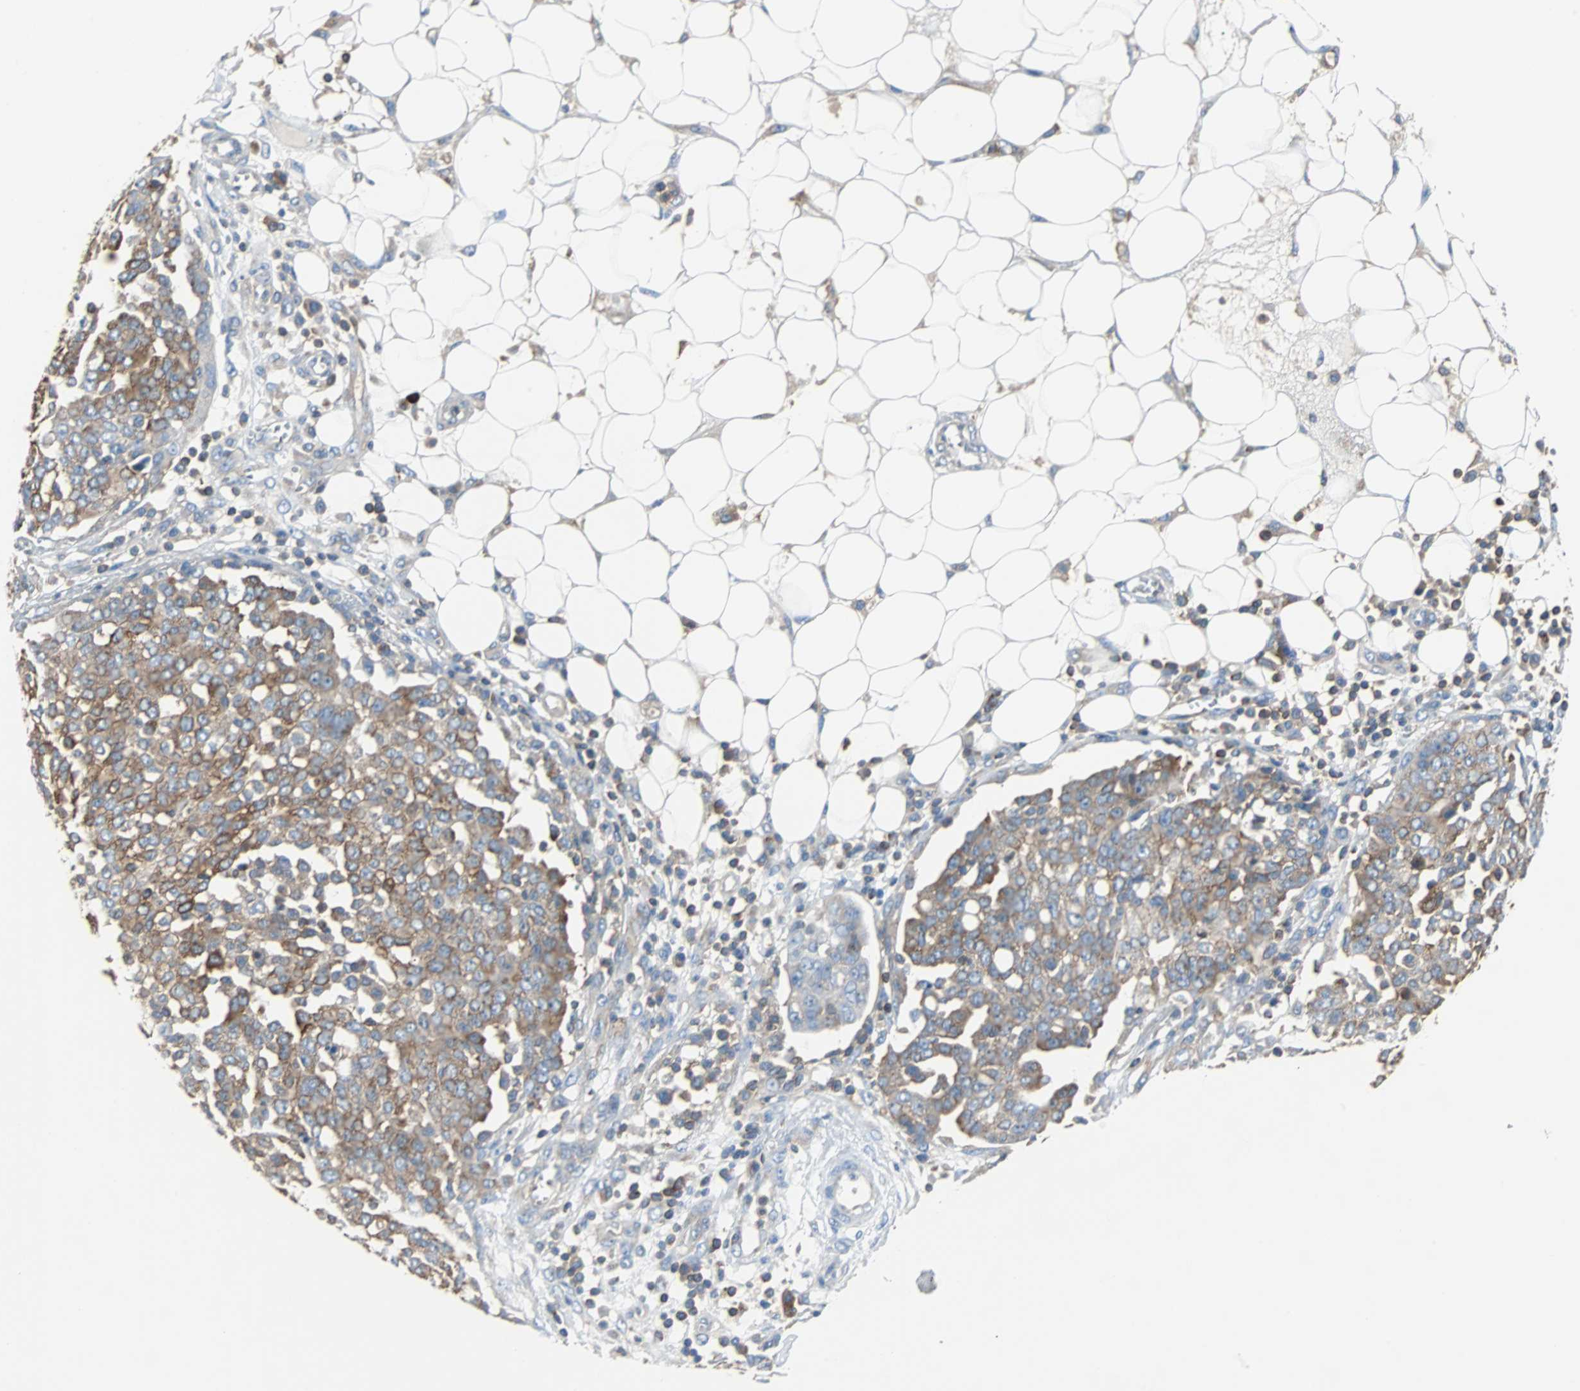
{"staining": {"intensity": "moderate", "quantity": ">75%", "location": "cytoplasmic/membranous"}, "tissue": "ovarian cancer", "cell_type": "Tumor cells", "image_type": "cancer", "snomed": [{"axis": "morphology", "description": "Cystadenocarcinoma, serous, NOS"}, {"axis": "topography", "description": "Soft tissue"}, {"axis": "topography", "description": "Ovary"}], "caption": "High-magnification brightfield microscopy of serous cystadenocarcinoma (ovarian) stained with DAB (3,3'-diaminobenzidine) (brown) and counterstained with hematoxylin (blue). tumor cells exhibit moderate cytoplasmic/membranous positivity is seen in about>75% of cells.", "gene": "TSC22D4", "patient": {"sex": "female", "age": 57}}